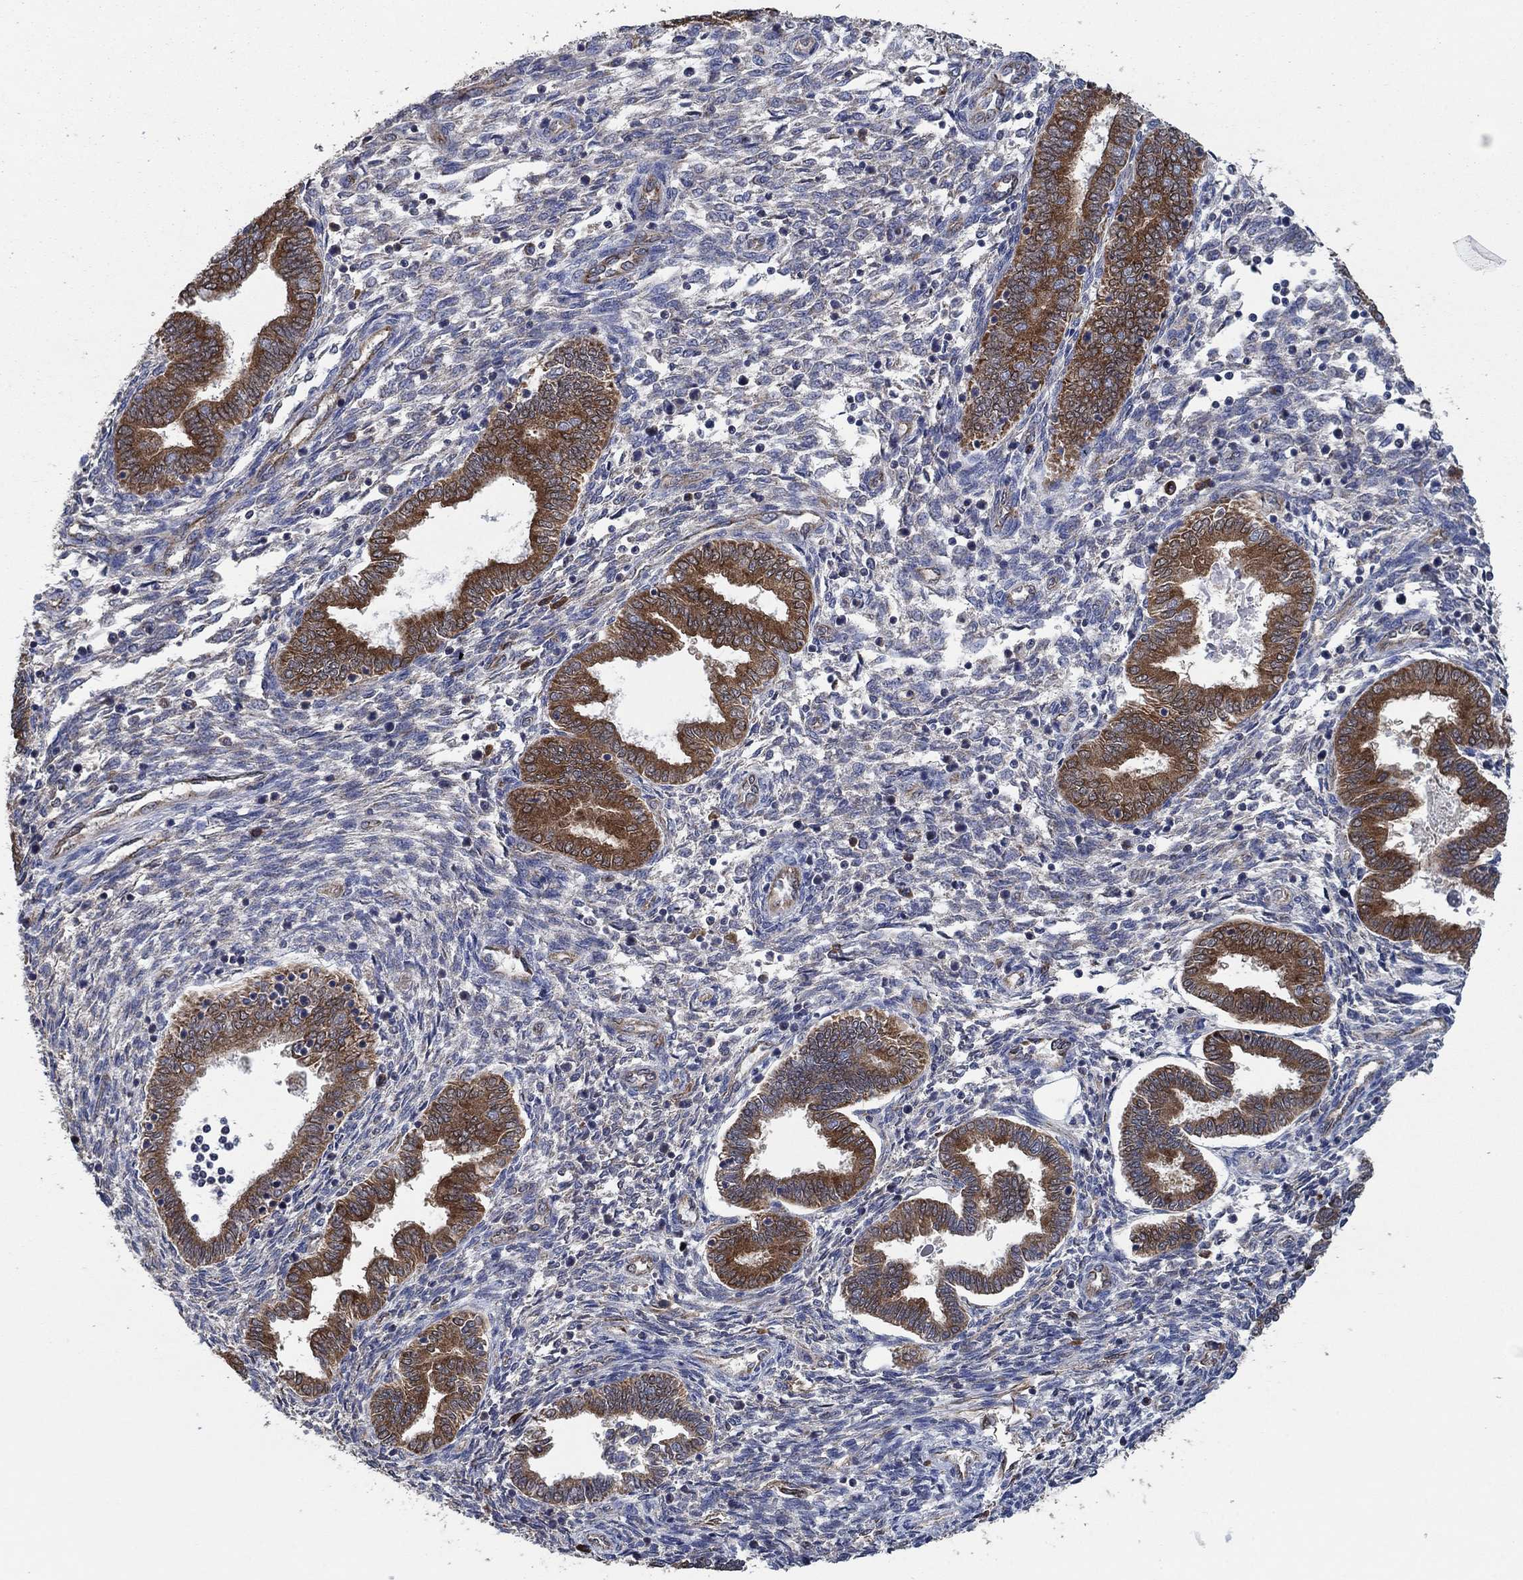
{"staining": {"intensity": "negative", "quantity": "none", "location": "none"}, "tissue": "endometrium", "cell_type": "Cells in endometrial stroma", "image_type": "normal", "snomed": [{"axis": "morphology", "description": "Normal tissue, NOS"}, {"axis": "topography", "description": "Endometrium"}], "caption": "The histopathology image demonstrates no significant staining in cells in endometrial stroma of endometrium.", "gene": "HID1", "patient": {"sex": "female", "age": 42}}